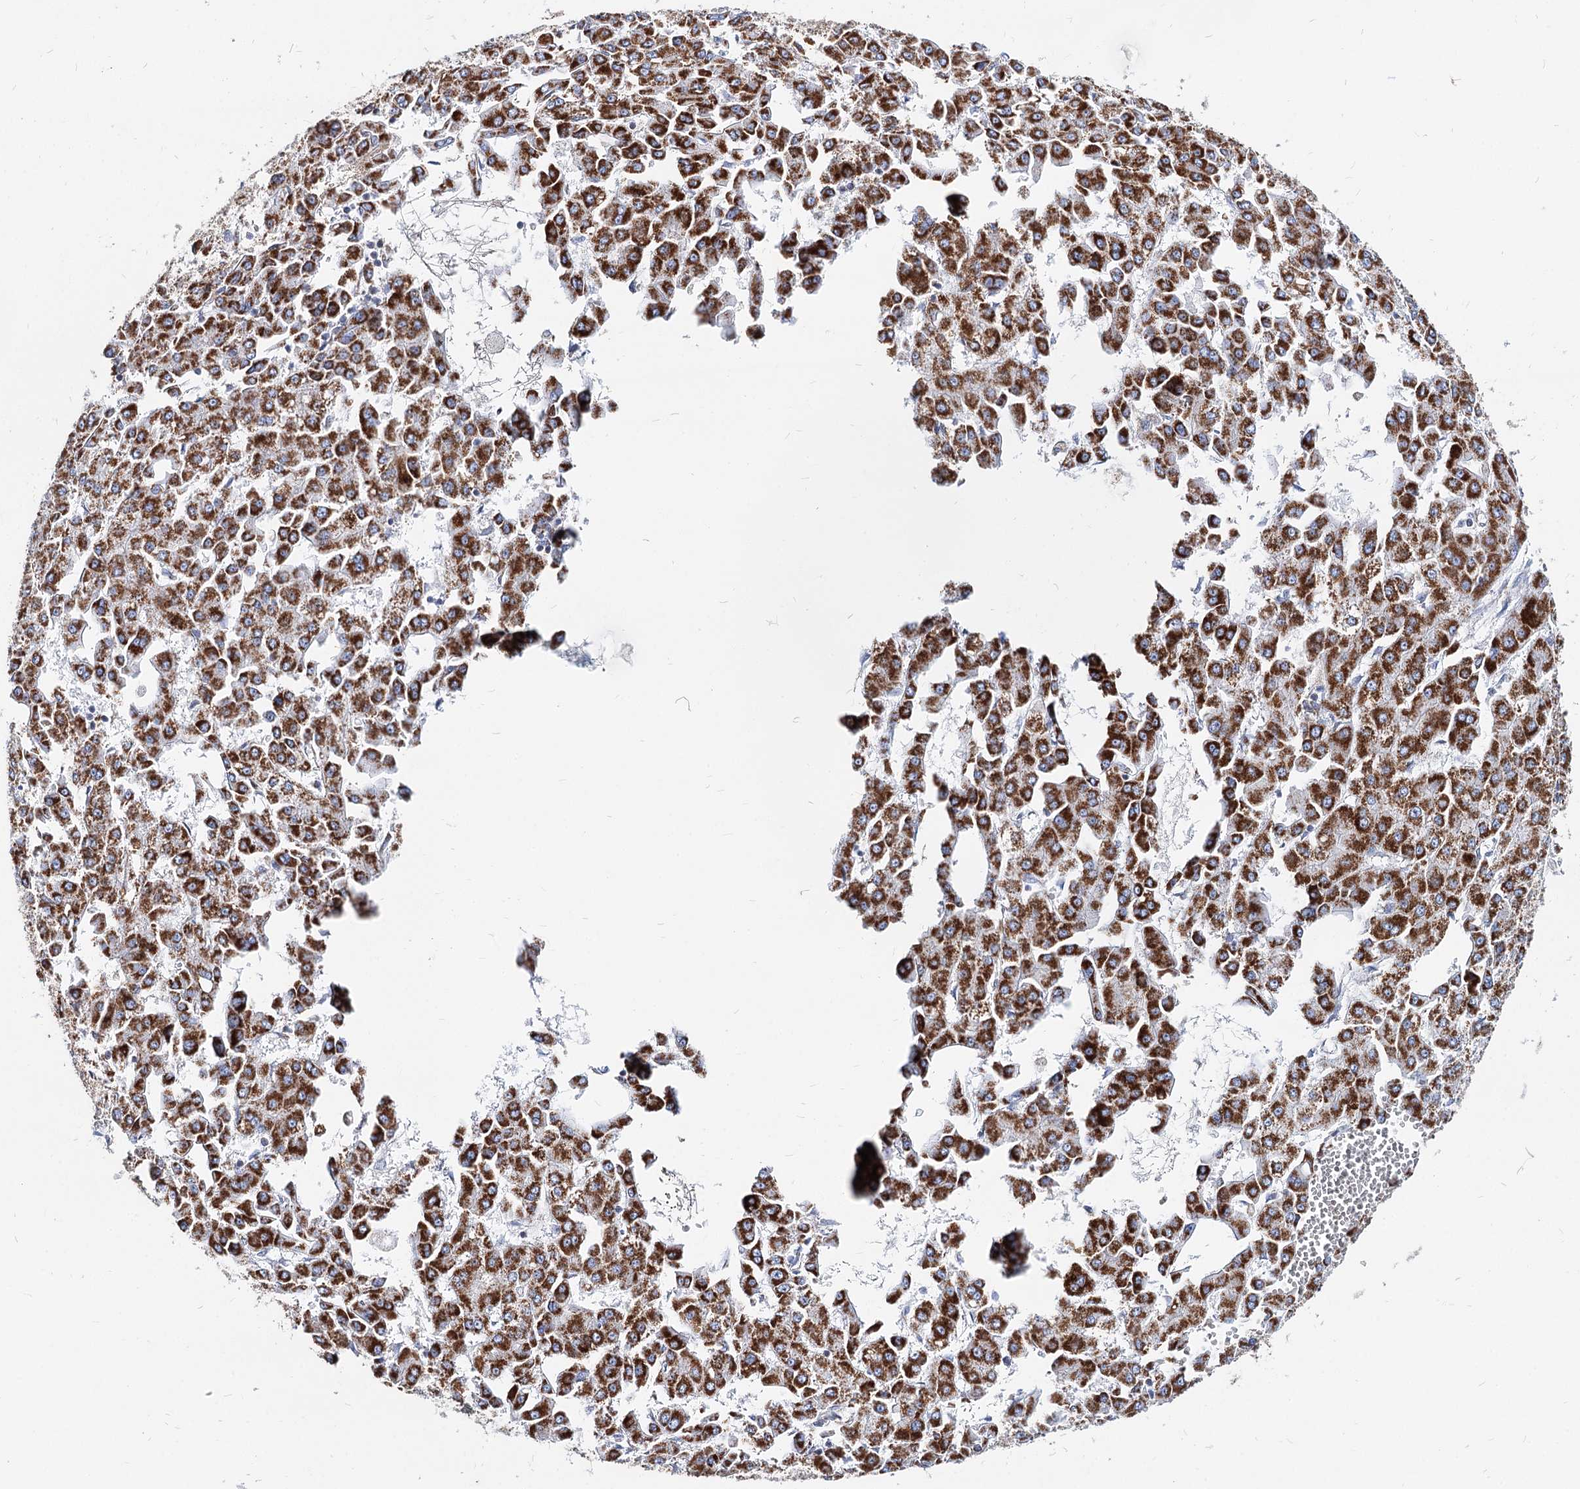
{"staining": {"intensity": "strong", "quantity": ">75%", "location": "cytoplasmic/membranous"}, "tissue": "liver cancer", "cell_type": "Tumor cells", "image_type": "cancer", "snomed": [{"axis": "morphology", "description": "Carcinoma, Hepatocellular, NOS"}, {"axis": "topography", "description": "Liver"}], "caption": "A brown stain highlights strong cytoplasmic/membranous expression of a protein in liver cancer (hepatocellular carcinoma) tumor cells.", "gene": "MCCC2", "patient": {"sex": "male", "age": 47}}